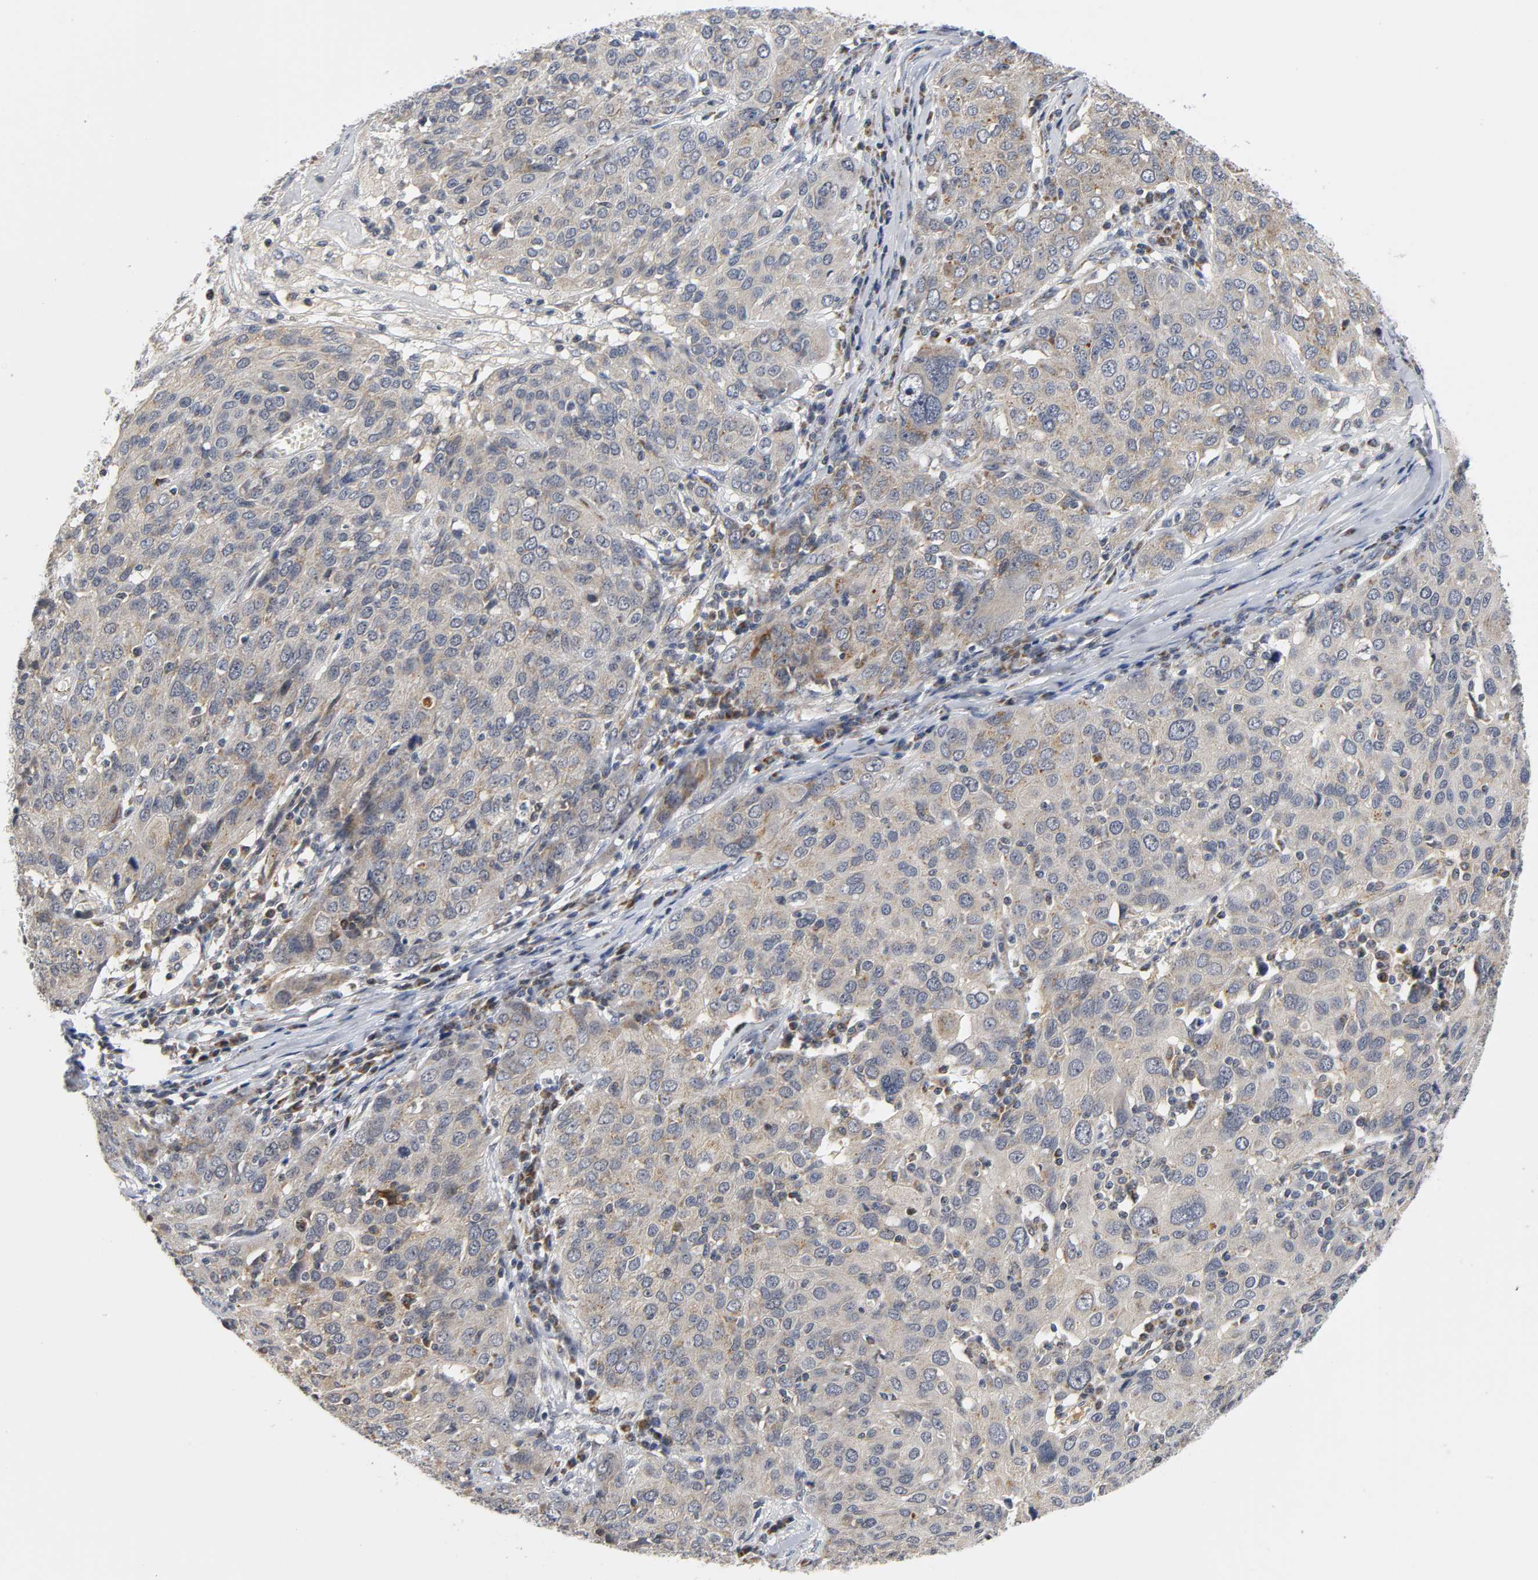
{"staining": {"intensity": "weak", "quantity": ">75%", "location": "cytoplasmic/membranous"}, "tissue": "ovarian cancer", "cell_type": "Tumor cells", "image_type": "cancer", "snomed": [{"axis": "morphology", "description": "Carcinoma, endometroid"}, {"axis": "topography", "description": "Ovary"}], "caption": "Immunohistochemistry (IHC) of endometroid carcinoma (ovarian) shows low levels of weak cytoplasmic/membranous positivity in approximately >75% of tumor cells.", "gene": "NRP1", "patient": {"sex": "female", "age": 50}}